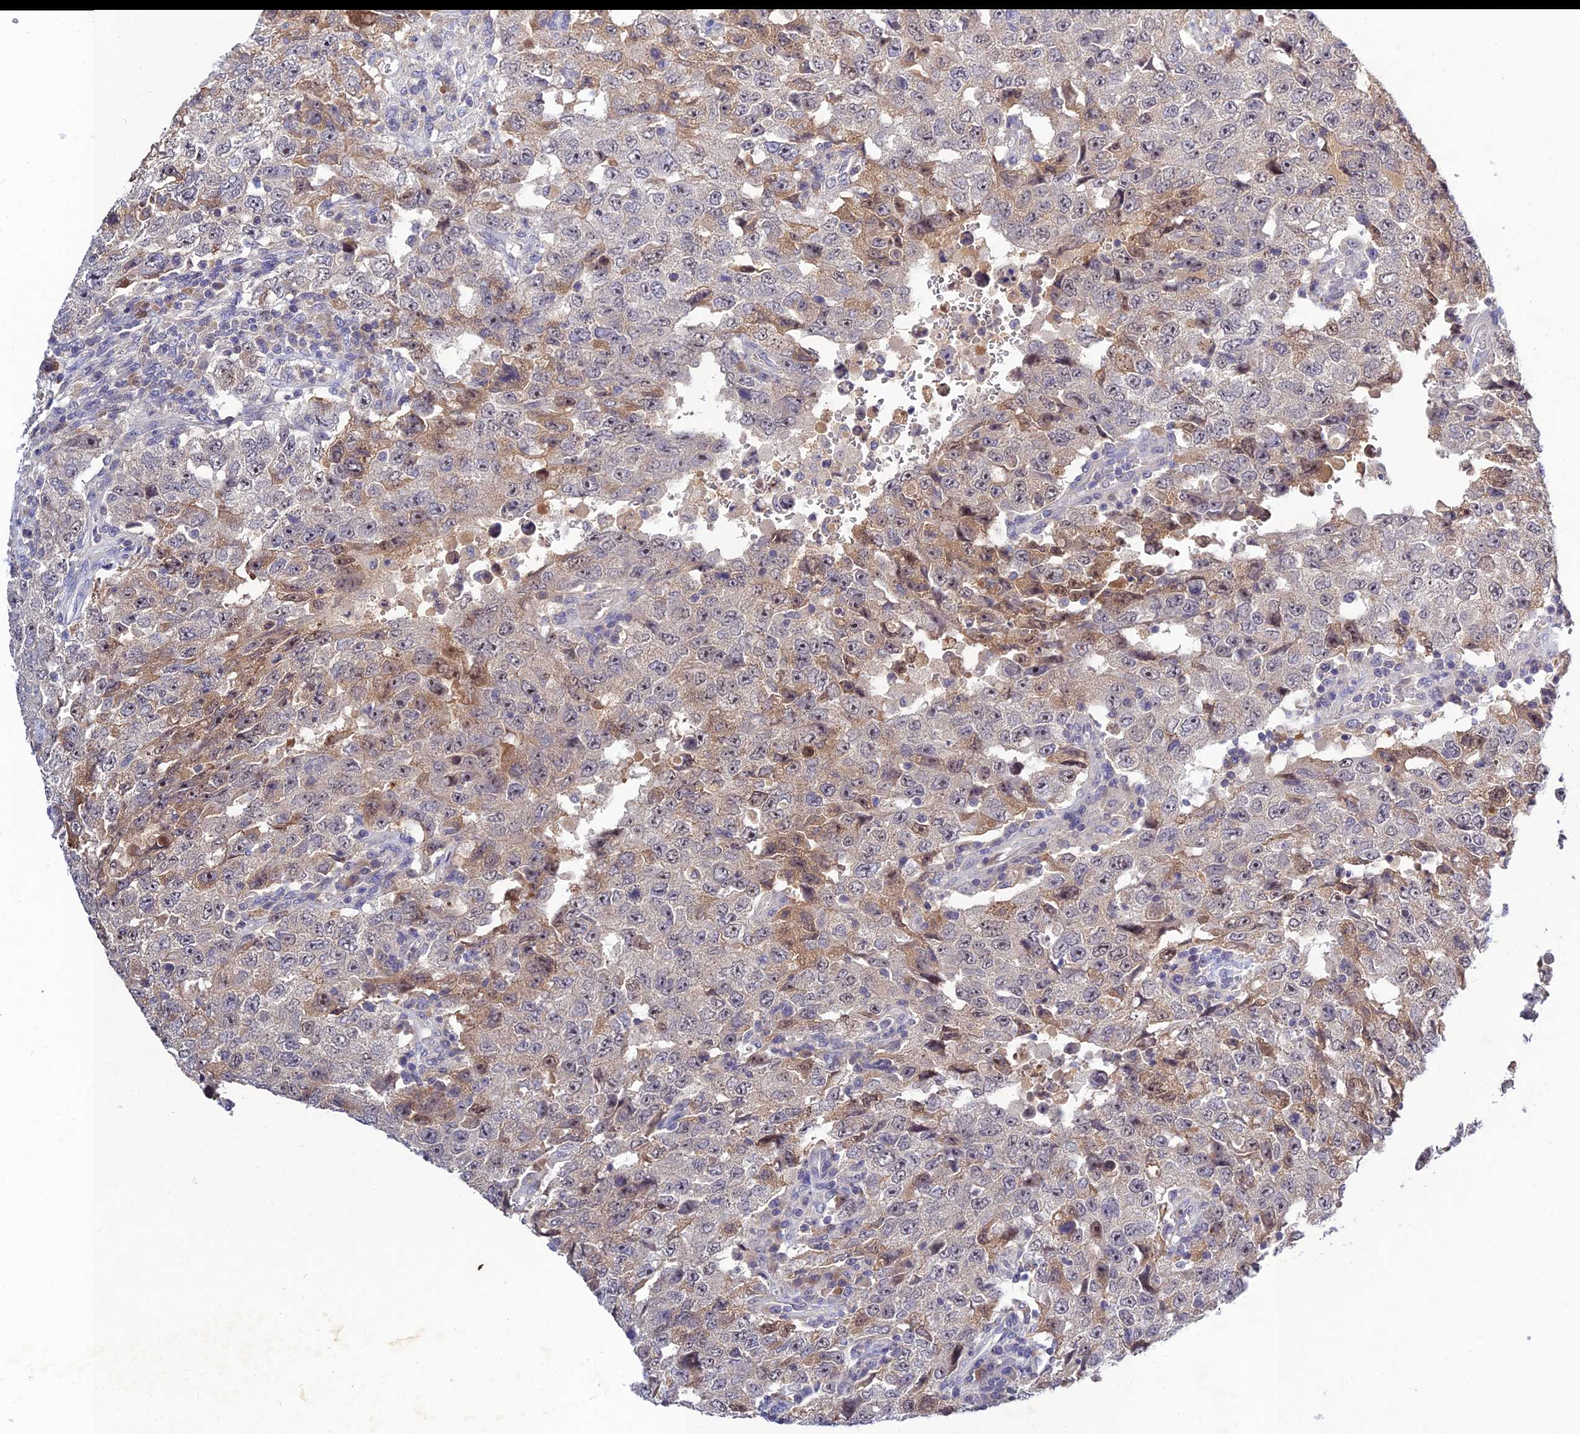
{"staining": {"intensity": "weak", "quantity": "<25%", "location": "cytoplasmic/membranous"}, "tissue": "testis cancer", "cell_type": "Tumor cells", "image_type": "cancer", "snomed": [{"axis": "morphology", "description": "Carcinoma, Embryonal, NOS"}, {"axis": "topography", "description": "Testis"}], "caption": "IHC of human testis cancer (embryonal carcinoma) demonstrates no expression in tumor cells. (DAB (3,3'-diaminobenzidine) IHC visualized using brightfield microscopy, high magnification).", "gene": "CHST5", "patient": {"sex": "male", "age": 26}}